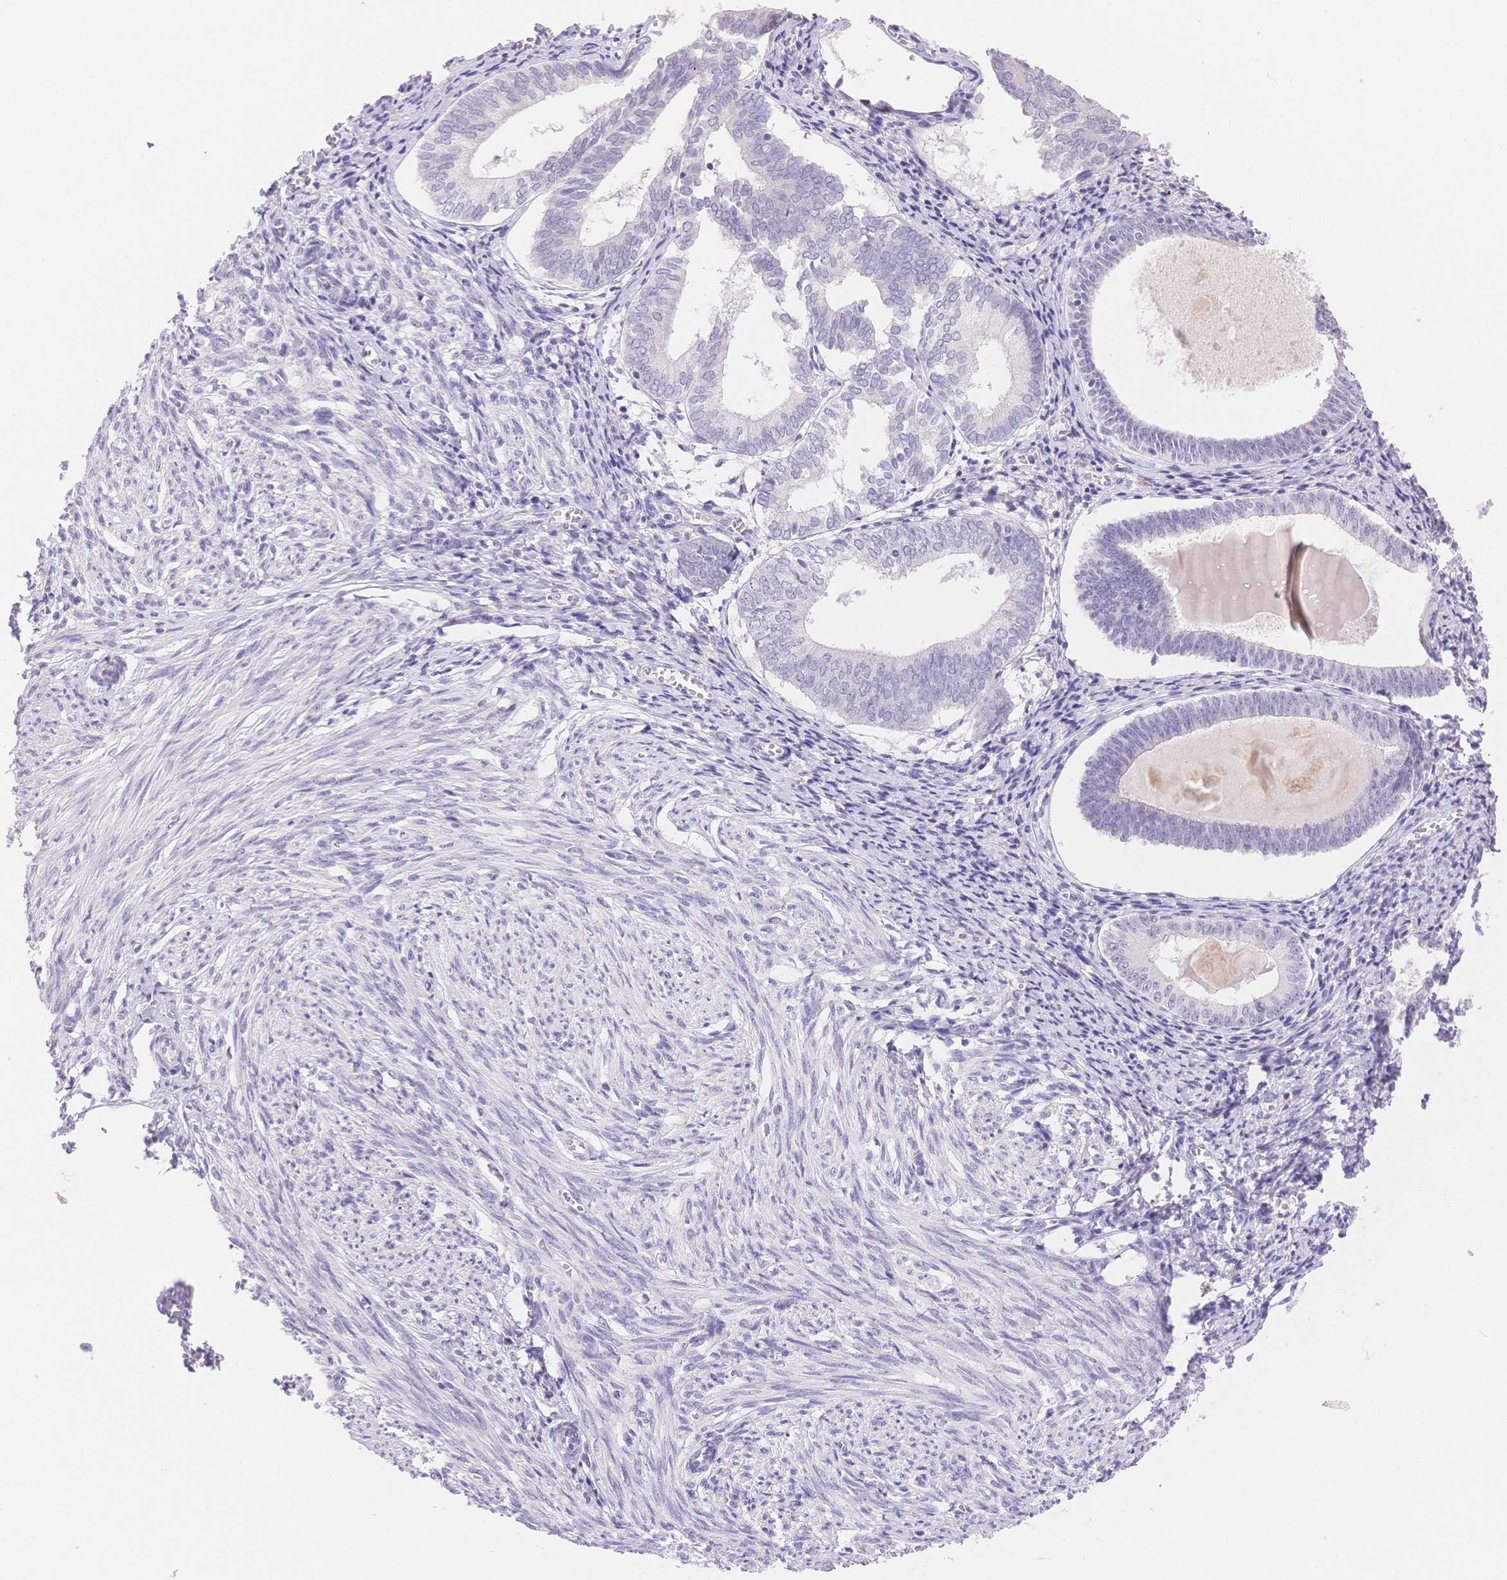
{"staining": {"intensity": "negative", "quantity": "none", "location": "none"}, "tissue": "endometrium", "cell_type": "Cells in endometrial stroma", "image_type": "normal", "snomed": [{"axis": "morphology", "description": "Normal tissue, NOS"}, {"axis": "topography", "description": "Endometrium"}], "caption": "Histopathology image shows no protein expression in cells in endometrial stroma of normal endometrium. (DAB IHC, high magnification).", "gene": "MYOM1", "patient": {"sex": "female", "age": 50}}